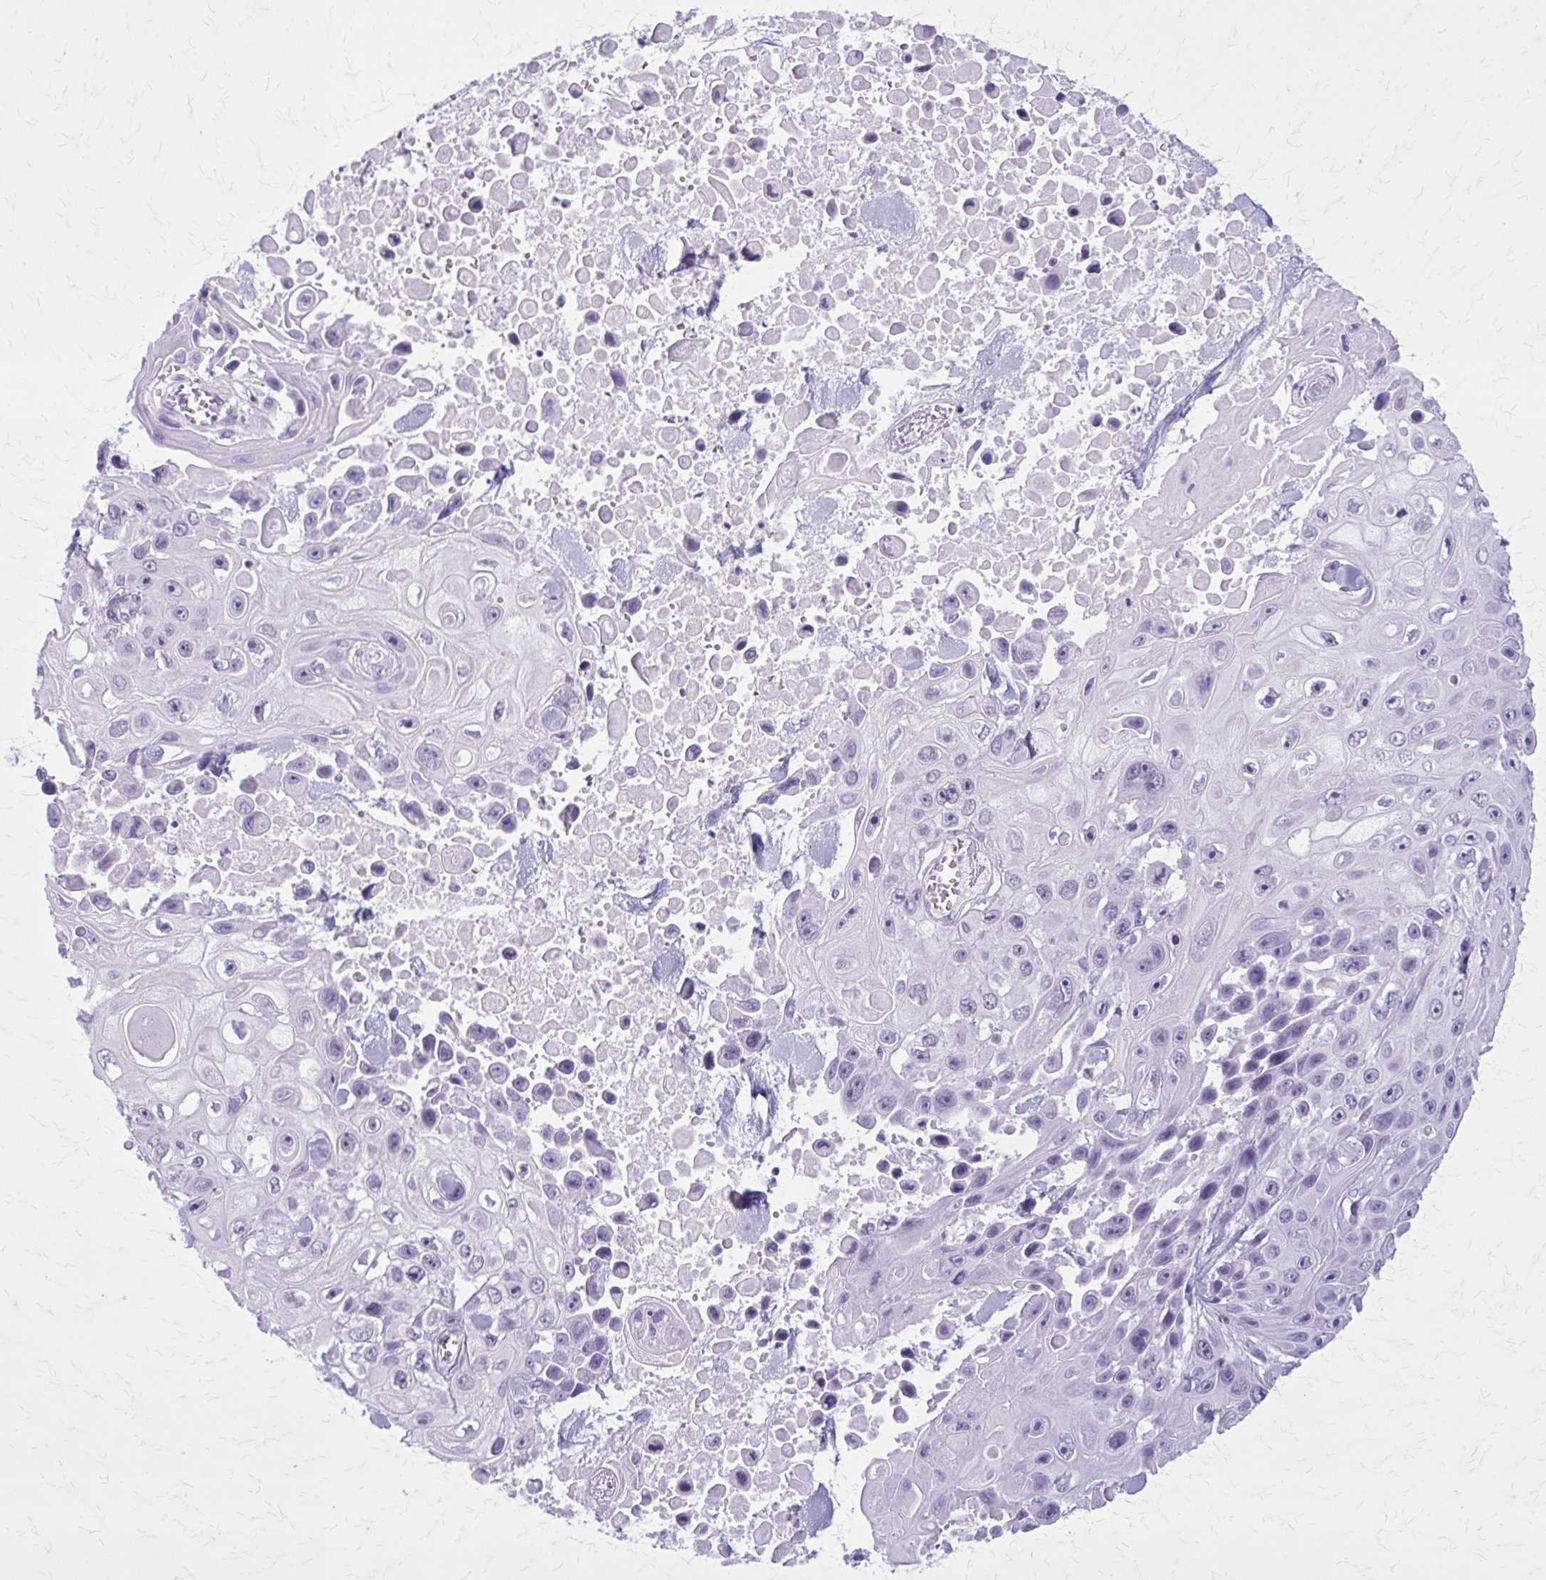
{"staining": {"intensity": "negative", "quantity": "none", "location": "none"}, "tissue": "skin cancer", "cell_type": "Tumor cells", "image_type": "cancer", "snomed": [{"axis": "morphology", "description": "Squamous cell carcinoma, NOS"}, {"axis": "topography", "description": "Skin"}], "caption": "Immunohistochemistry of skin cancer (squamous cell carcinoma) demonstrates no expression in tumor cells. The staining is performed using DAB (3,3'-diaminobenzidine) brown chromogen with nuclei counter-stained in using hematoxylin.", "gene": "GAD1", "patient": {"sex": "male", "age": 82}}